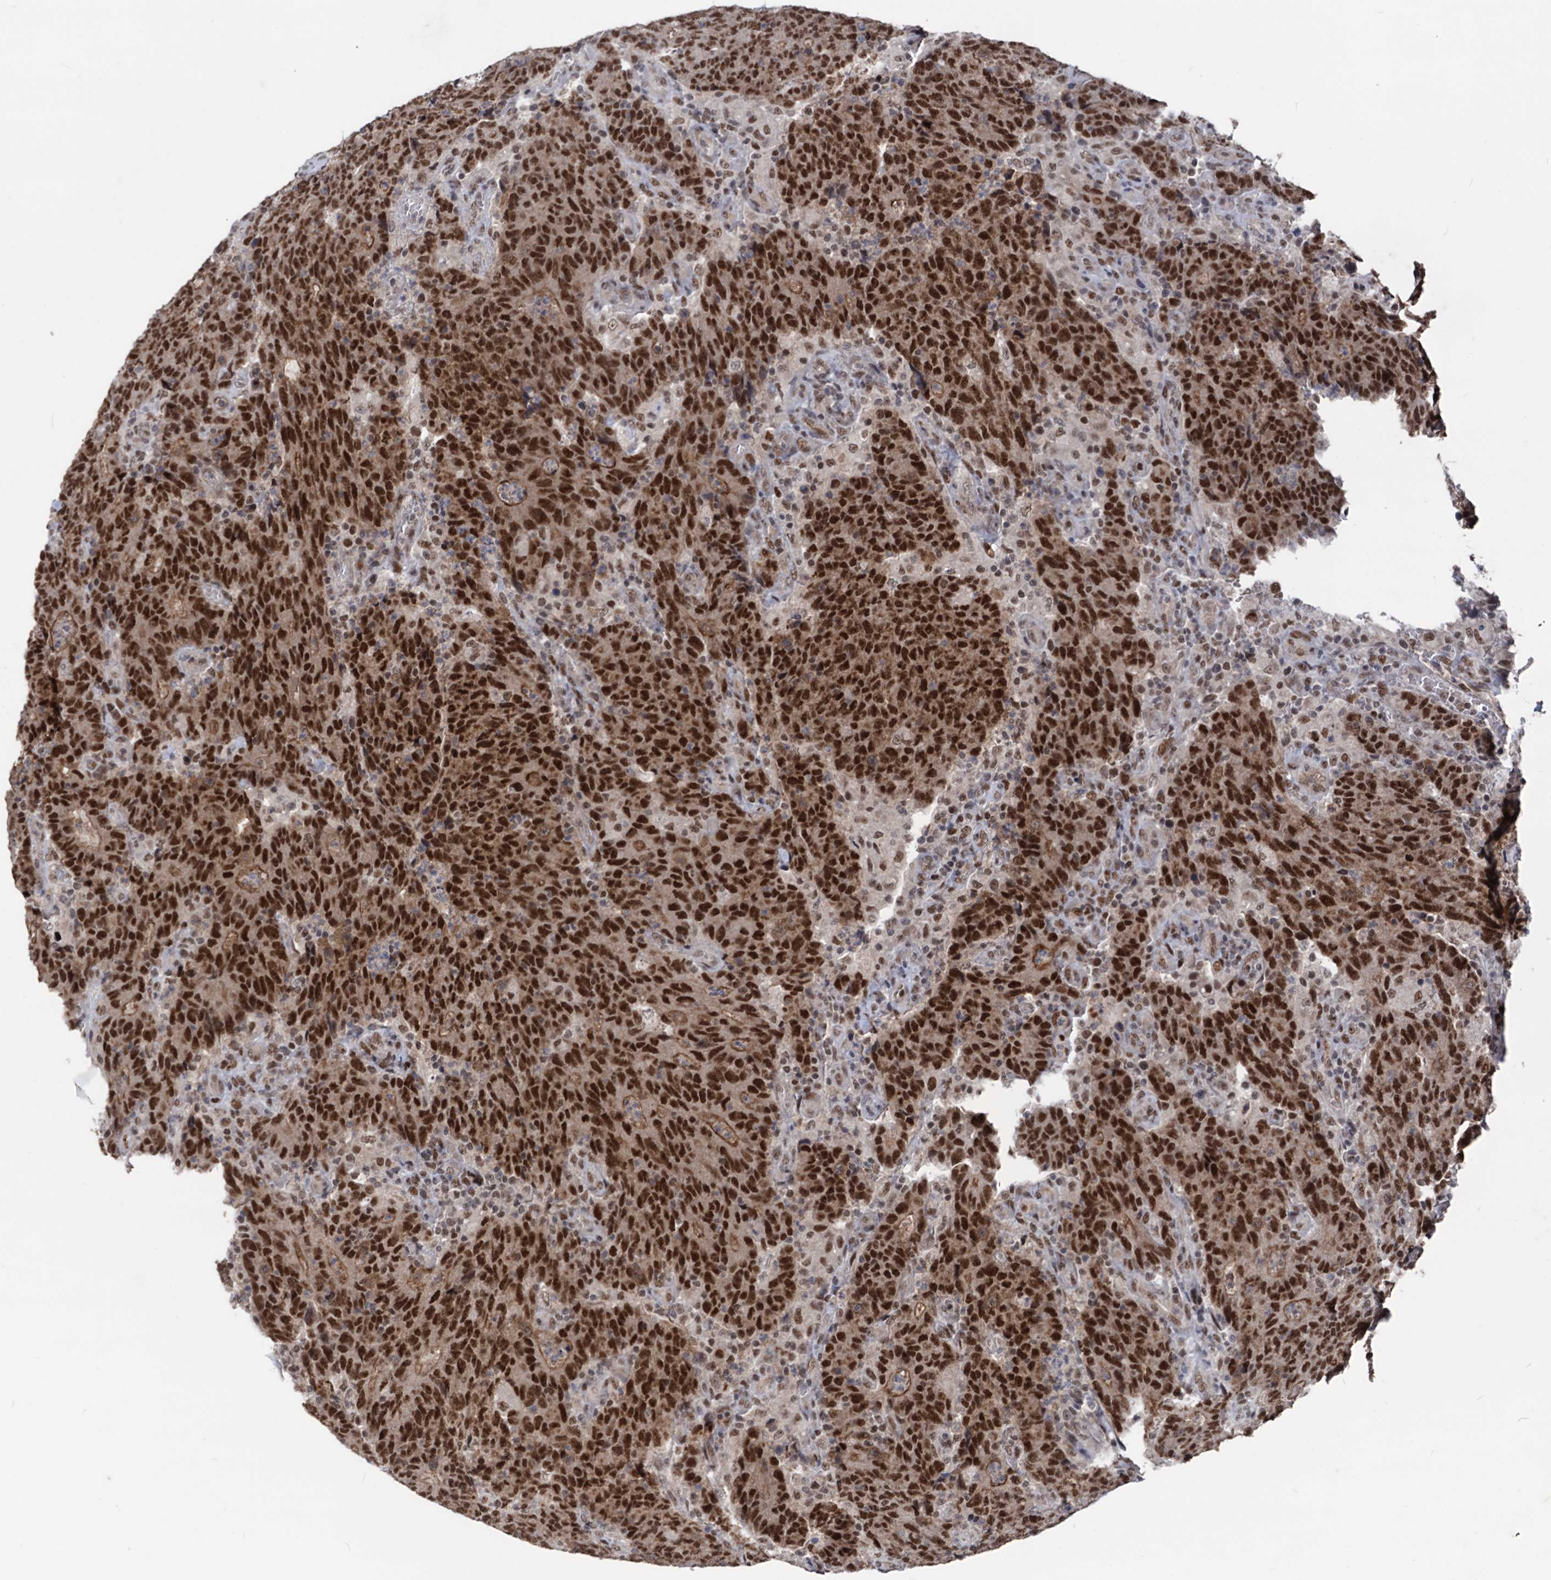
{"staining": {"intensity": "strong", "quantity": ">75%", "location": "nuclear"}, "tissue": "colorectal cancer", "cell_type": "Tumor cells", "image_type": "cancer", "snomed": [{"axis": "morphology", "description": "Adenocarcinoma, NOS"}, {"axis": "topography", "description": "Colon"}], "caption": "Colorectal cancer stained for a protein displays strong nuclear positivity in tumor cells.", "gene": "GALNT11", "patient": {"sex": "female", "age": 75}}